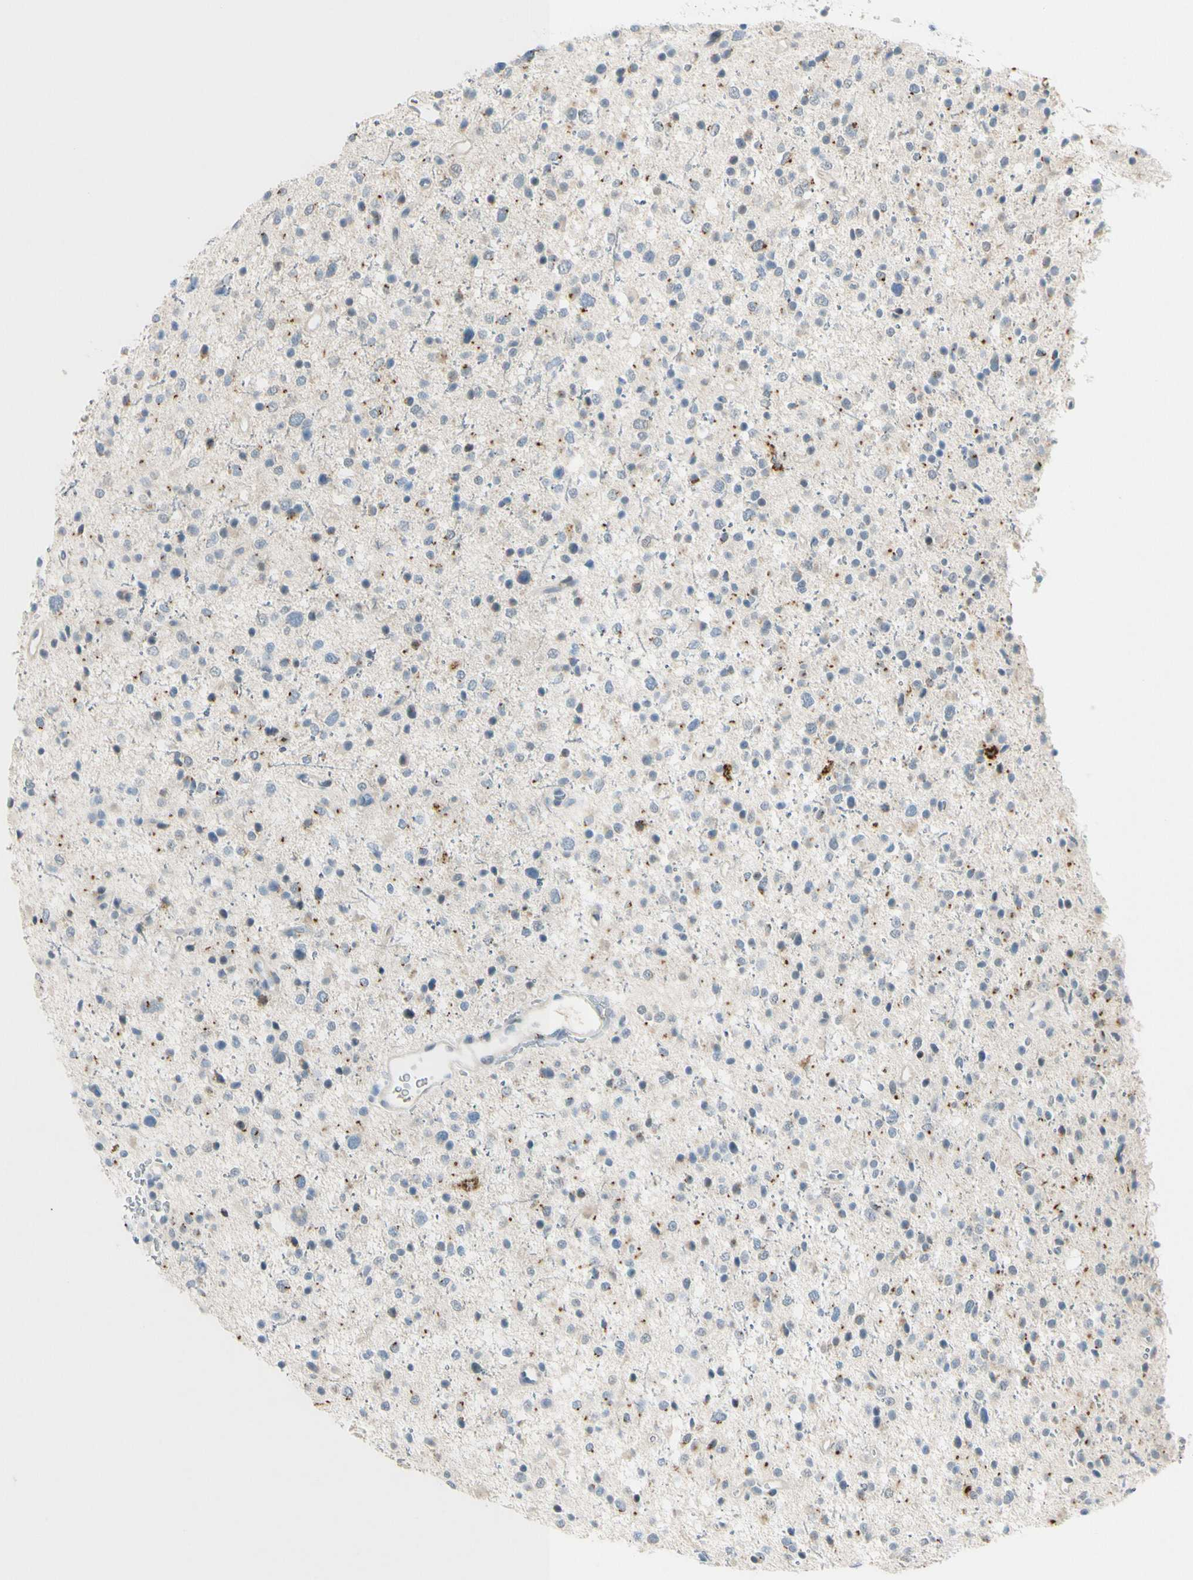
{"staining": {"intensity": "strong", "quantity": "<25%", "location": "cytoplasmic/membranous"}, "tissue": "glioma", "cell_type": "Tumor cells", "image_type": "cancer", "snomed": [{"axis": "morphology", "description": "Glioma, malignant, Low grade"}, {"axis": "topography", "description": "Brain"}], "caption": "Low-grade glioma (malignant) stained with DAB (3,3'-diaminobenzidine) immunohistochemistry demonstrates medium levels of strong cytoplasmic/membranous positivity in approximately <25% of tumor cells. Nuclei are stained in blue.", "gene": "B4GALNT1", "patient": {"sex": "female", "age": 37}}